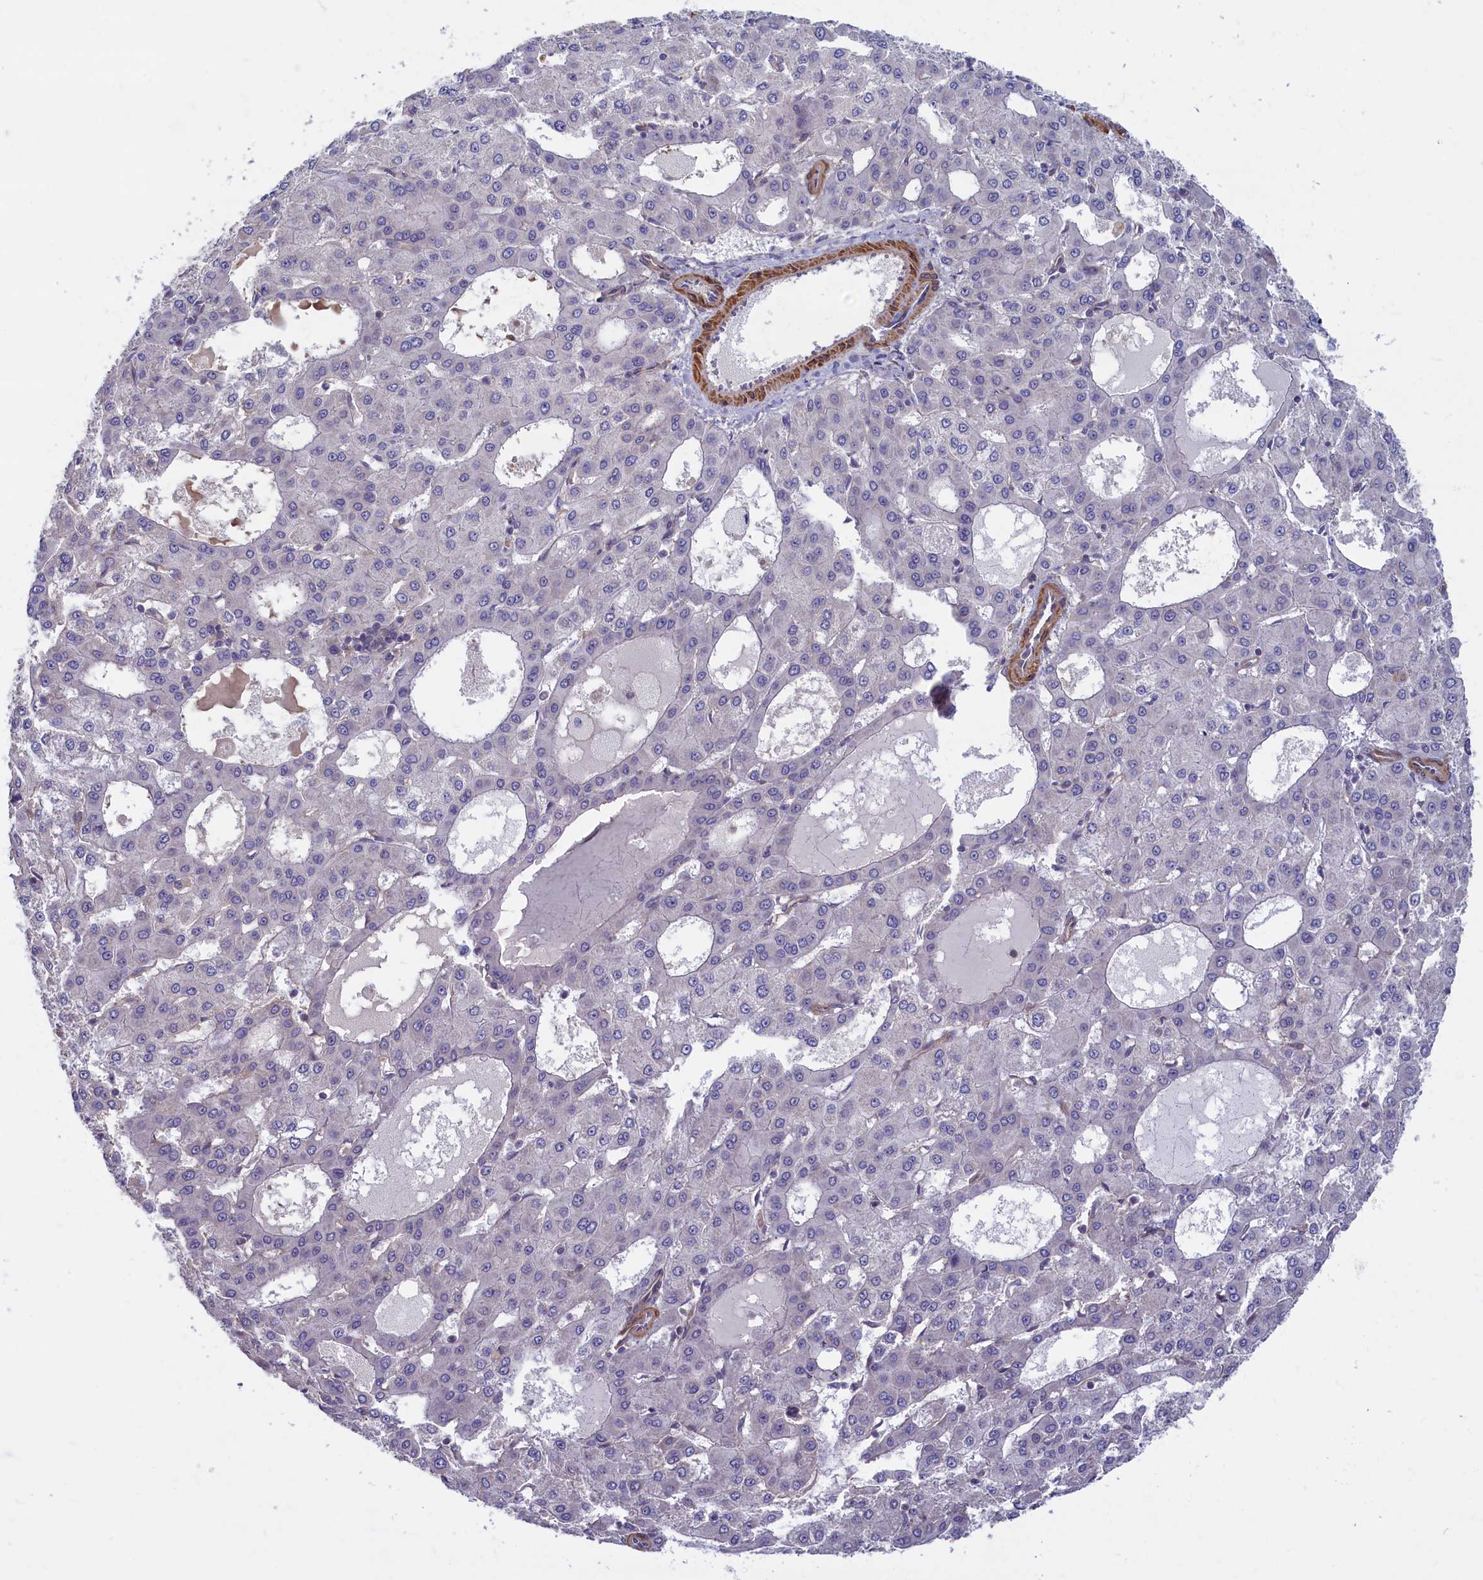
{"staining": {"intensity": "negative", "quantity": "none", "location": "none"}, "tissue": "liver cancer", "cell_type": "Tumor cells", "image_type": "cancer", "snomed": [{"axis": "morphology", "description": "Carcinoma, Hepatocellular, NOS"}, {"axis": "topography", "description": "Liver"}], "caption": "Immunohistochemical staining of human liver hepatocellular carcinoma reveals no significant expression in tumor cells. (DAB (3,3'-diaminobenzidine) immunohistochemistry visualized using brightfield microscopy, high magnification).", "gene": "TRPM4", "patient": {"sex": "male", "age": 47}}